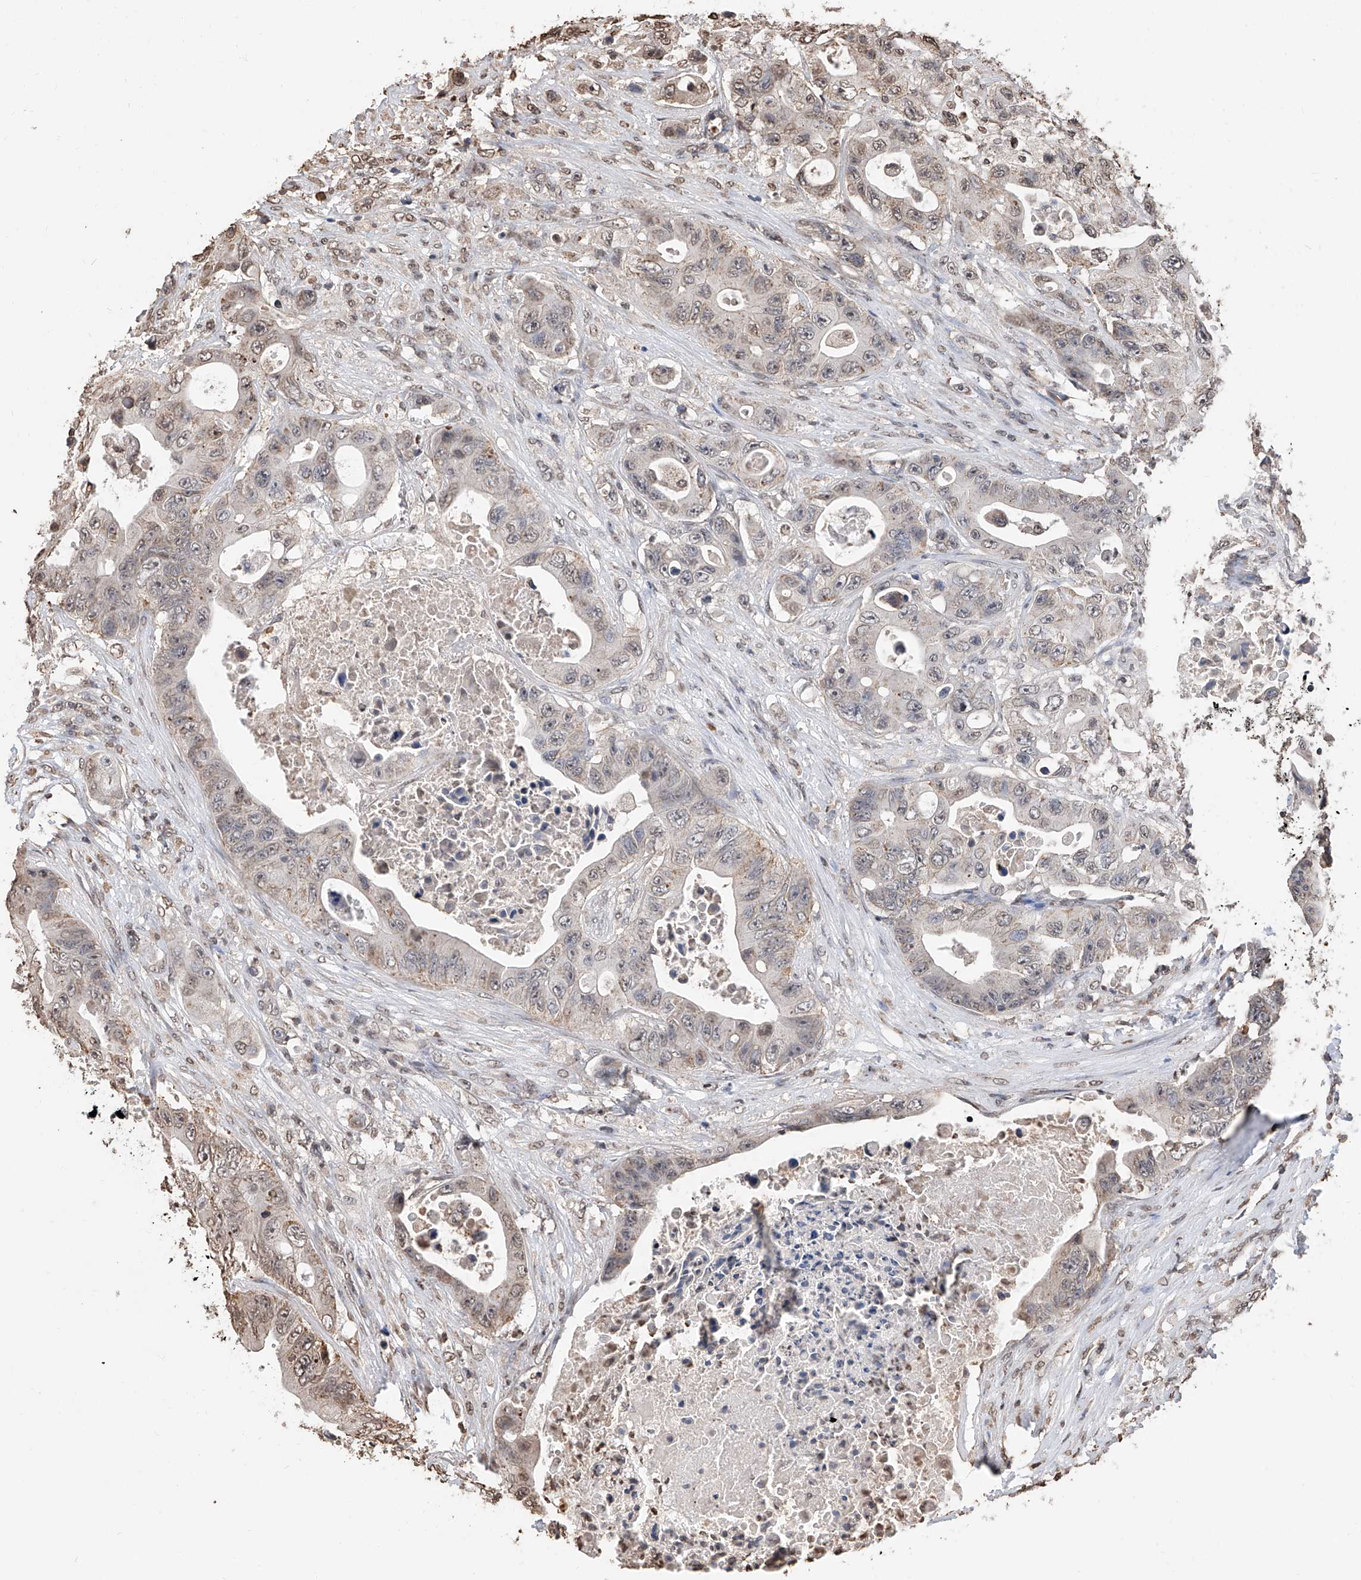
{"staining": {"intensity": "weak", "quantity": ">75%", "location": "cytoplasmic/membranous,nuclear"}, "tissue": "colorectal cancer", "cell_type": "Tumor cells", "image_type": "cancer", "snomed": [{"axis": "morphology", "description": "Adenocarcinoma, NOS"}, {"axis": "topography", "description": "Colon"}], "caption": "The photomicrograph shows staining of colorectal cancer (adenocarcinoma), revealing weak cytoplasmic/membranous and nuclear protein positivity (brown color) within tumor cells.", "gene": "RP9", "patient": {"sex": "female", "age": 46}}